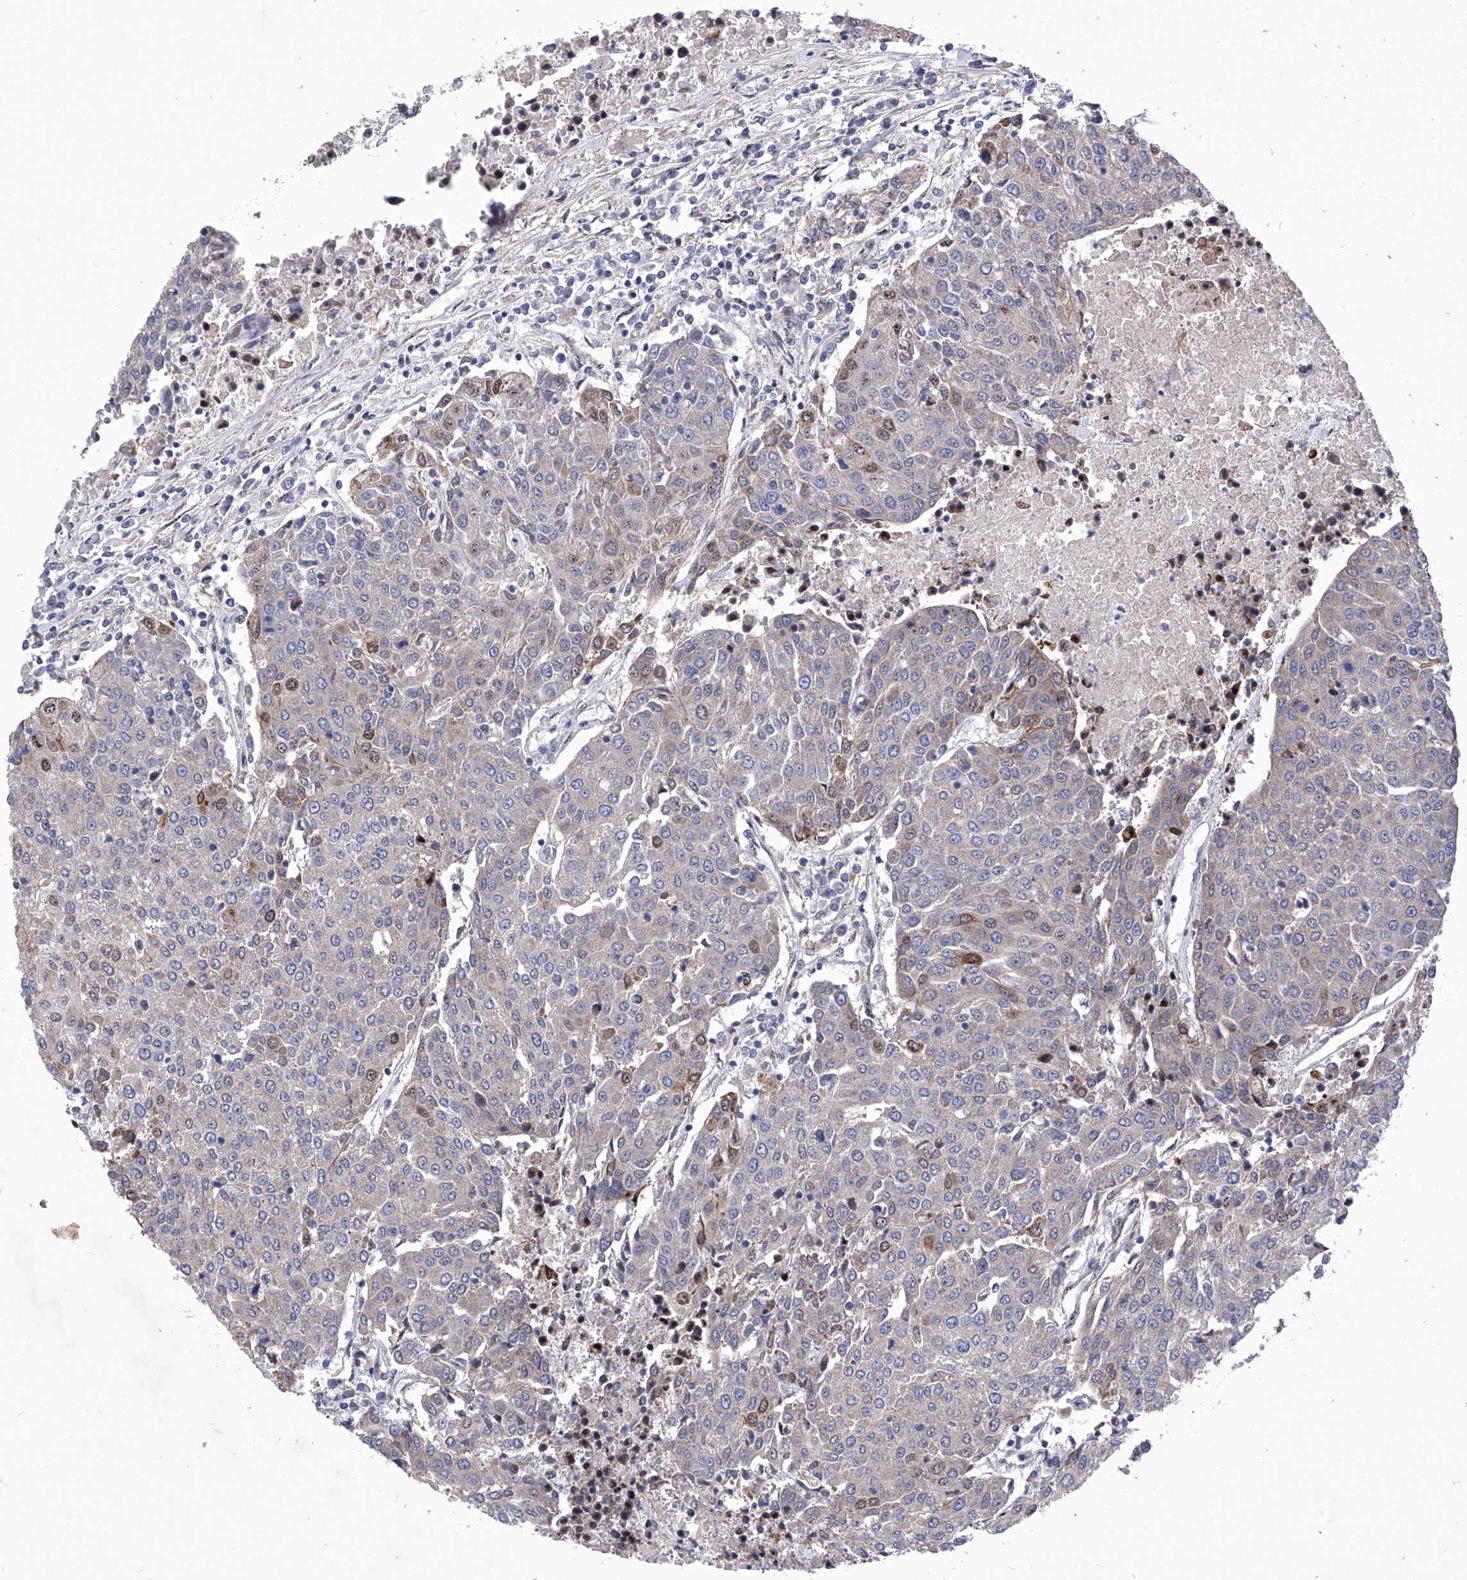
{"staining": {"intensity": "moderate", "quantity": "<25%", "location": "cytoplasmic/membranous"}, "tissue": "urothelial cancer", "cell_type": "Tumor cells", "image_type": "cancer", "snomed": [{"axis": "morphology", "description": "Urothelial carcinoma, High grade"}, {"axis": "topography", "description": "Urinary bladder"}], "caption": "Approximately <25% of tumor cells in human urothelial carcinoma (high-grade) show moderate cytoplasmic/membranous protein staining as visualized by brown immunohistochemical staining.", "gene": "KTI12", "patient": {"sex": "female", "age": 85}}